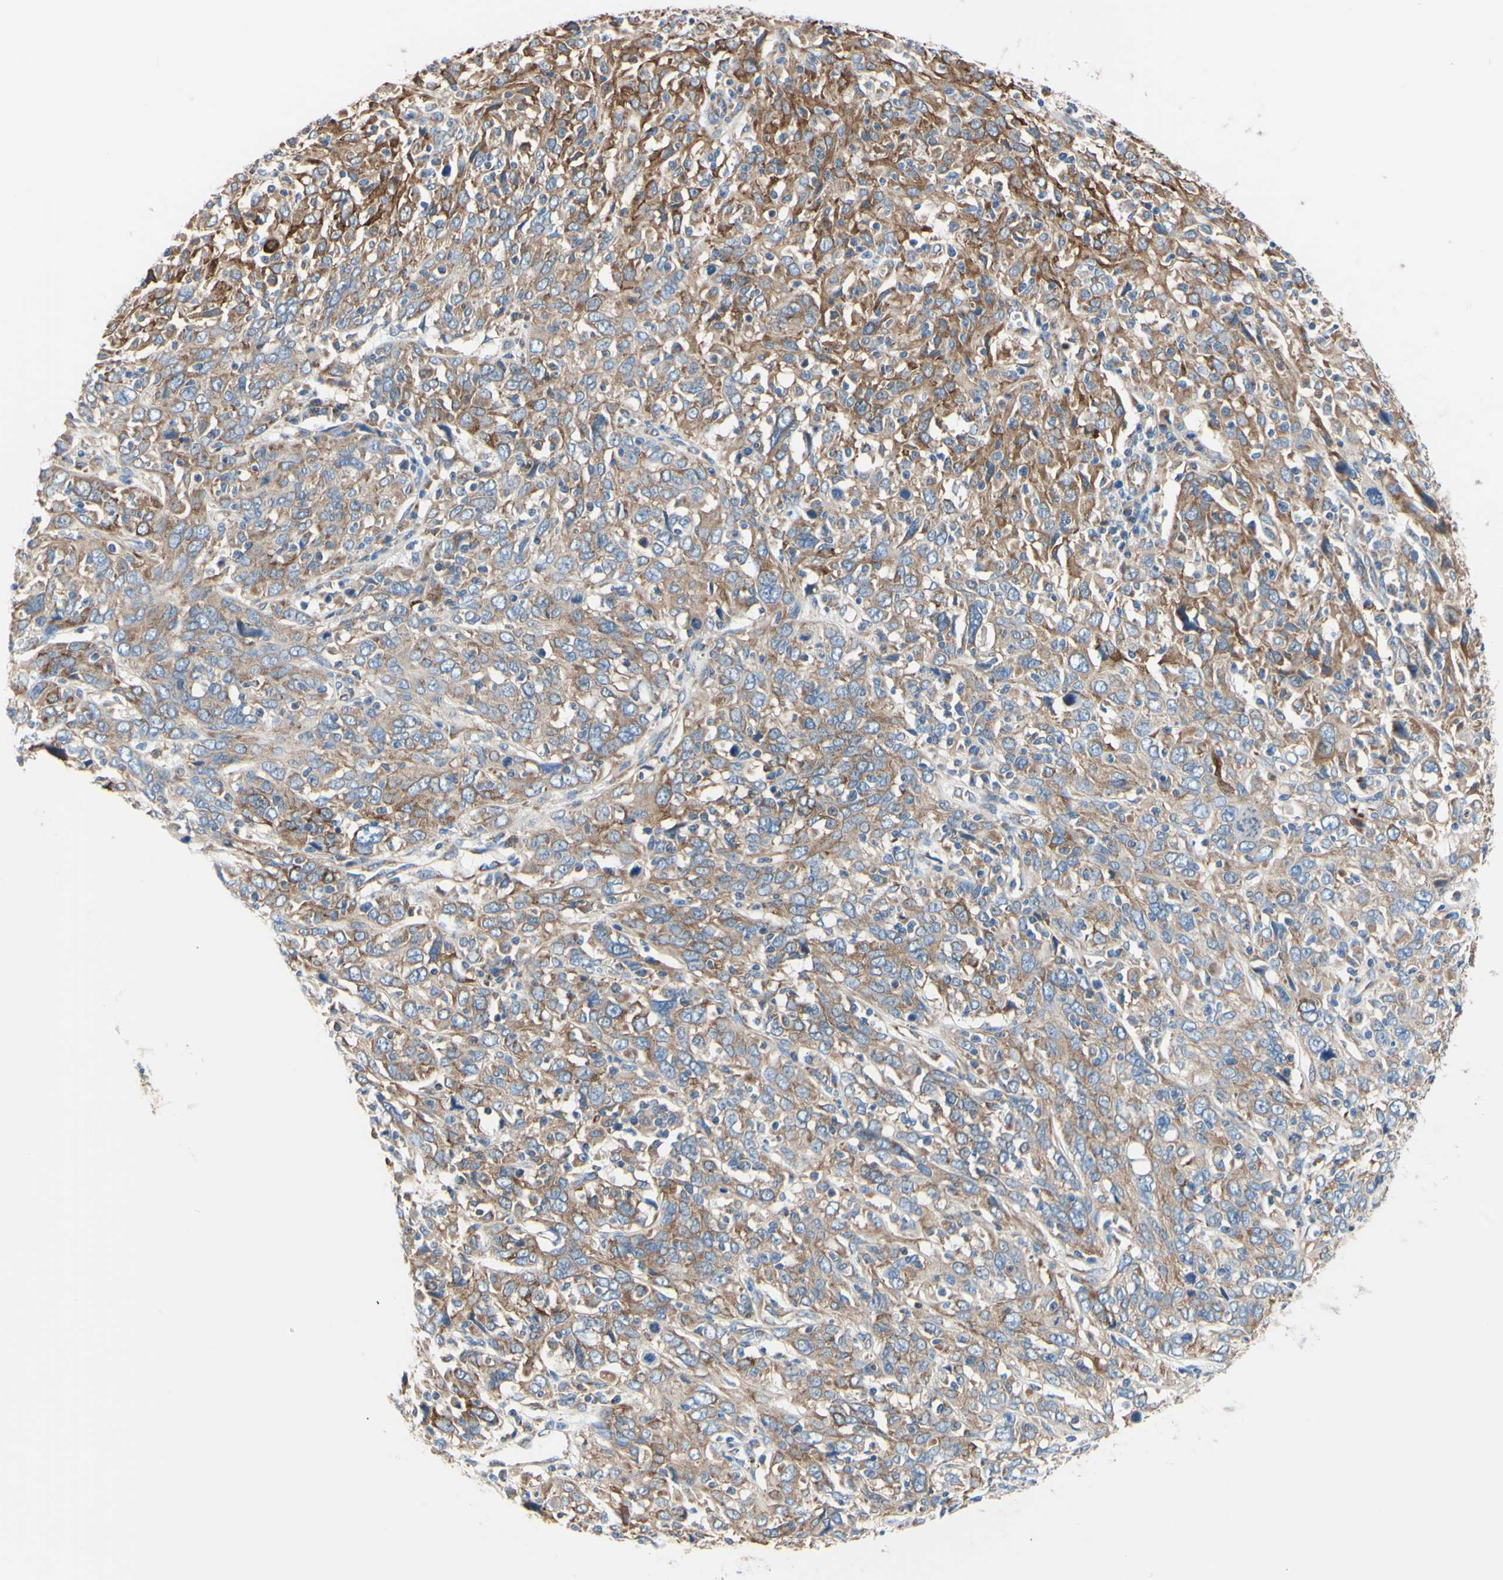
{"staining": {"intensity": "strong", "quantity": ">75%", "location": "cytoplasmic/membranous"}, "tissue": "cervical cancer", "cell_type": "Tumor cells", "image_type": "cancer", "snomed": [{"axis": "morphology", "description": "Squamous cell carcinoma, NOS"}, {"axis": "topography", "description": "Cervix"}], "caption": "Strong cytoplasmic/membranous protein staining is appreciated in approximately >75% of tumor cells in cervical cancer (squamous cell carcinoma). The protein of interest is shown in brown color, while the nuclei are stained blue.", "gene": "FMR1", "patient": {"sex": "female", "age": 46}}